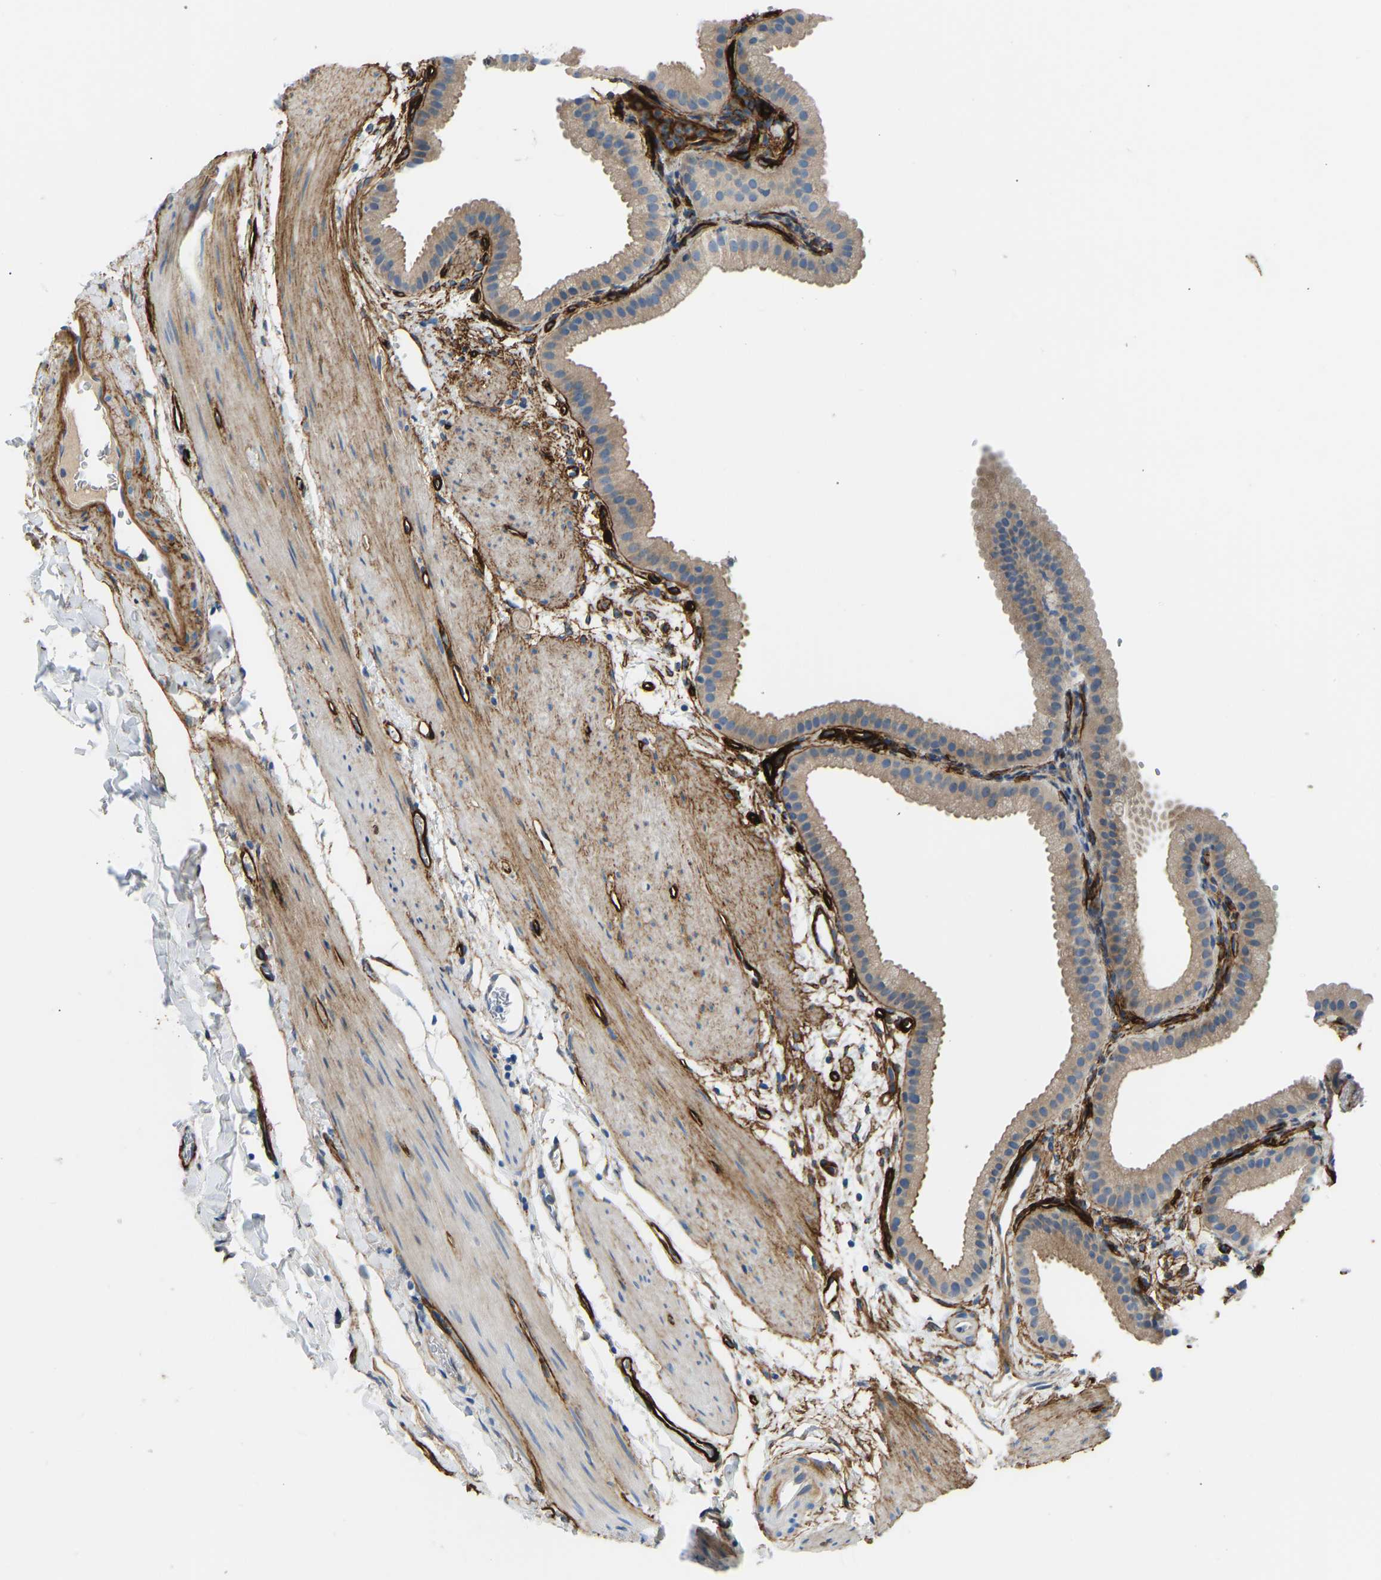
{"staining": {"intensity": "moderate", "quantity": ">75%", "location": "cytoplasmic/membranous"}, "tissue": "gallbladder", "cell_type": "Glandular cells", "image_type": "normal", "snomed": [{"axis": "morphology", "description": "Normal tissue, NOS"}, {"axis": "topography", "description": "Gallbladder"}], "caption": "A medium amount of moderate cytoplasmic/membranous staining is appreciated in about >75% of glandular cells in benign gallbladder. Nuclei are stained in blue.", "gene": "COL15A1", "patient": {"sex": "female", "age": 64}}